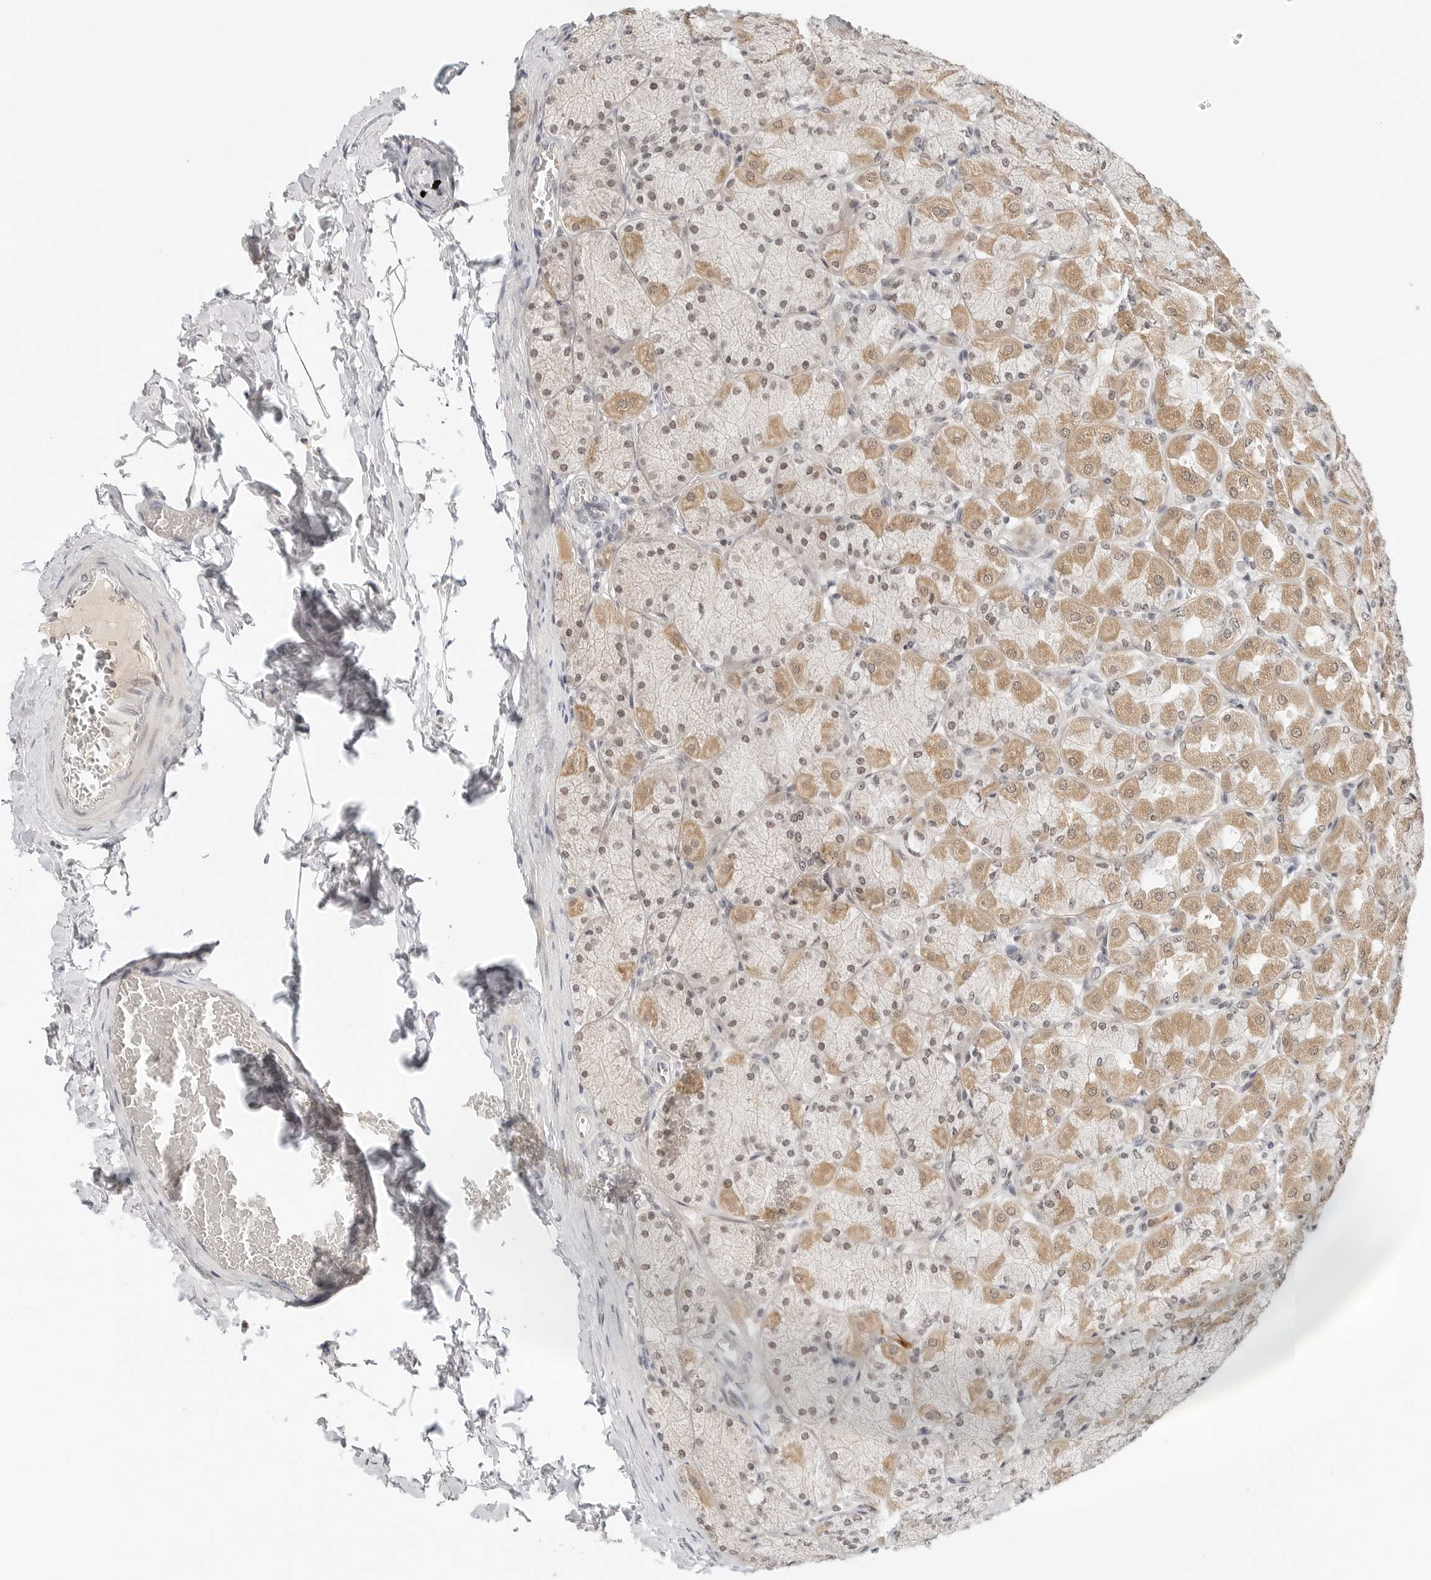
{"staining": {"intensity": "moderate", "quantity": ">75%", "location": "cytoplasmic/membranous,nuclear"}, "tissue": "stomach", "cell_type": "Glandular cells", "image_type": "normal", "snomed": [{"axis": "morphology", "description": "Normal tissue, NOS"}, {"axis": "topography", "description": "Stomach, upper"}], "caption": "Immunohistochemistry (IHC) histopathology image of benign human stomach stained for a protein (brown), which demonstrates medium levels of moderate cytoplasmic/membranous,nuclear staining in about >75% of glandular cells.", "gene": "TSEN2", "patient": {"sex": "female", "age": 56}}